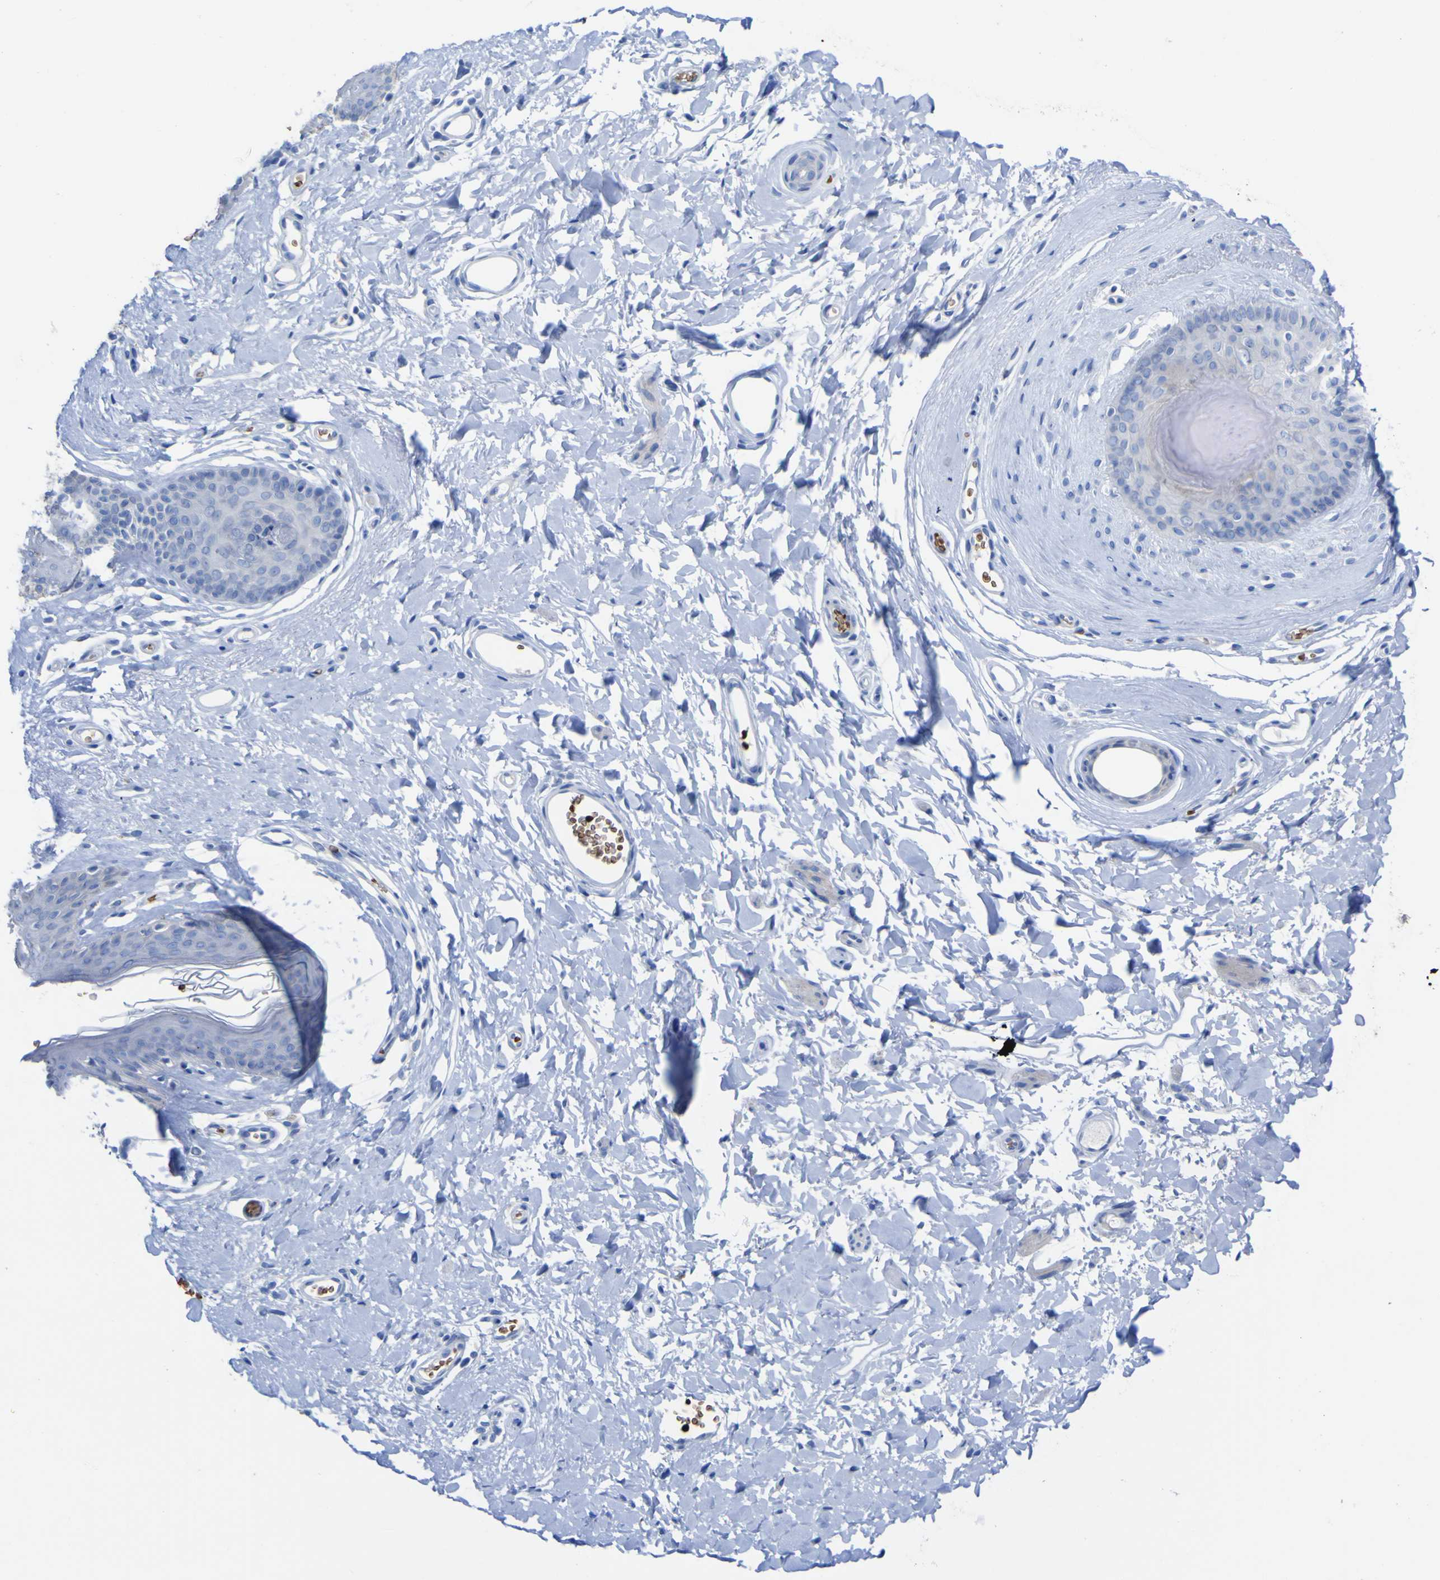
{"staining": {"intensity": "negative", "quantity": "none", "location": "none"}, "tissue": "skin", "cell_type": "Epidermal cells", "image_type": "normal", "snomed": [{"axis": "morphology", "description": "Normal tissue, NOS"}, {"axis": "morphology", "description": "Inflammation, NOS"}, {"axis": "topography", "description": "Vulva"}], "caption": "Human skin stained for a protein using IHC shows no expression in epidermal cells.", "gene": "GCM1", "patient": {"sex": "female", "age": 84}}